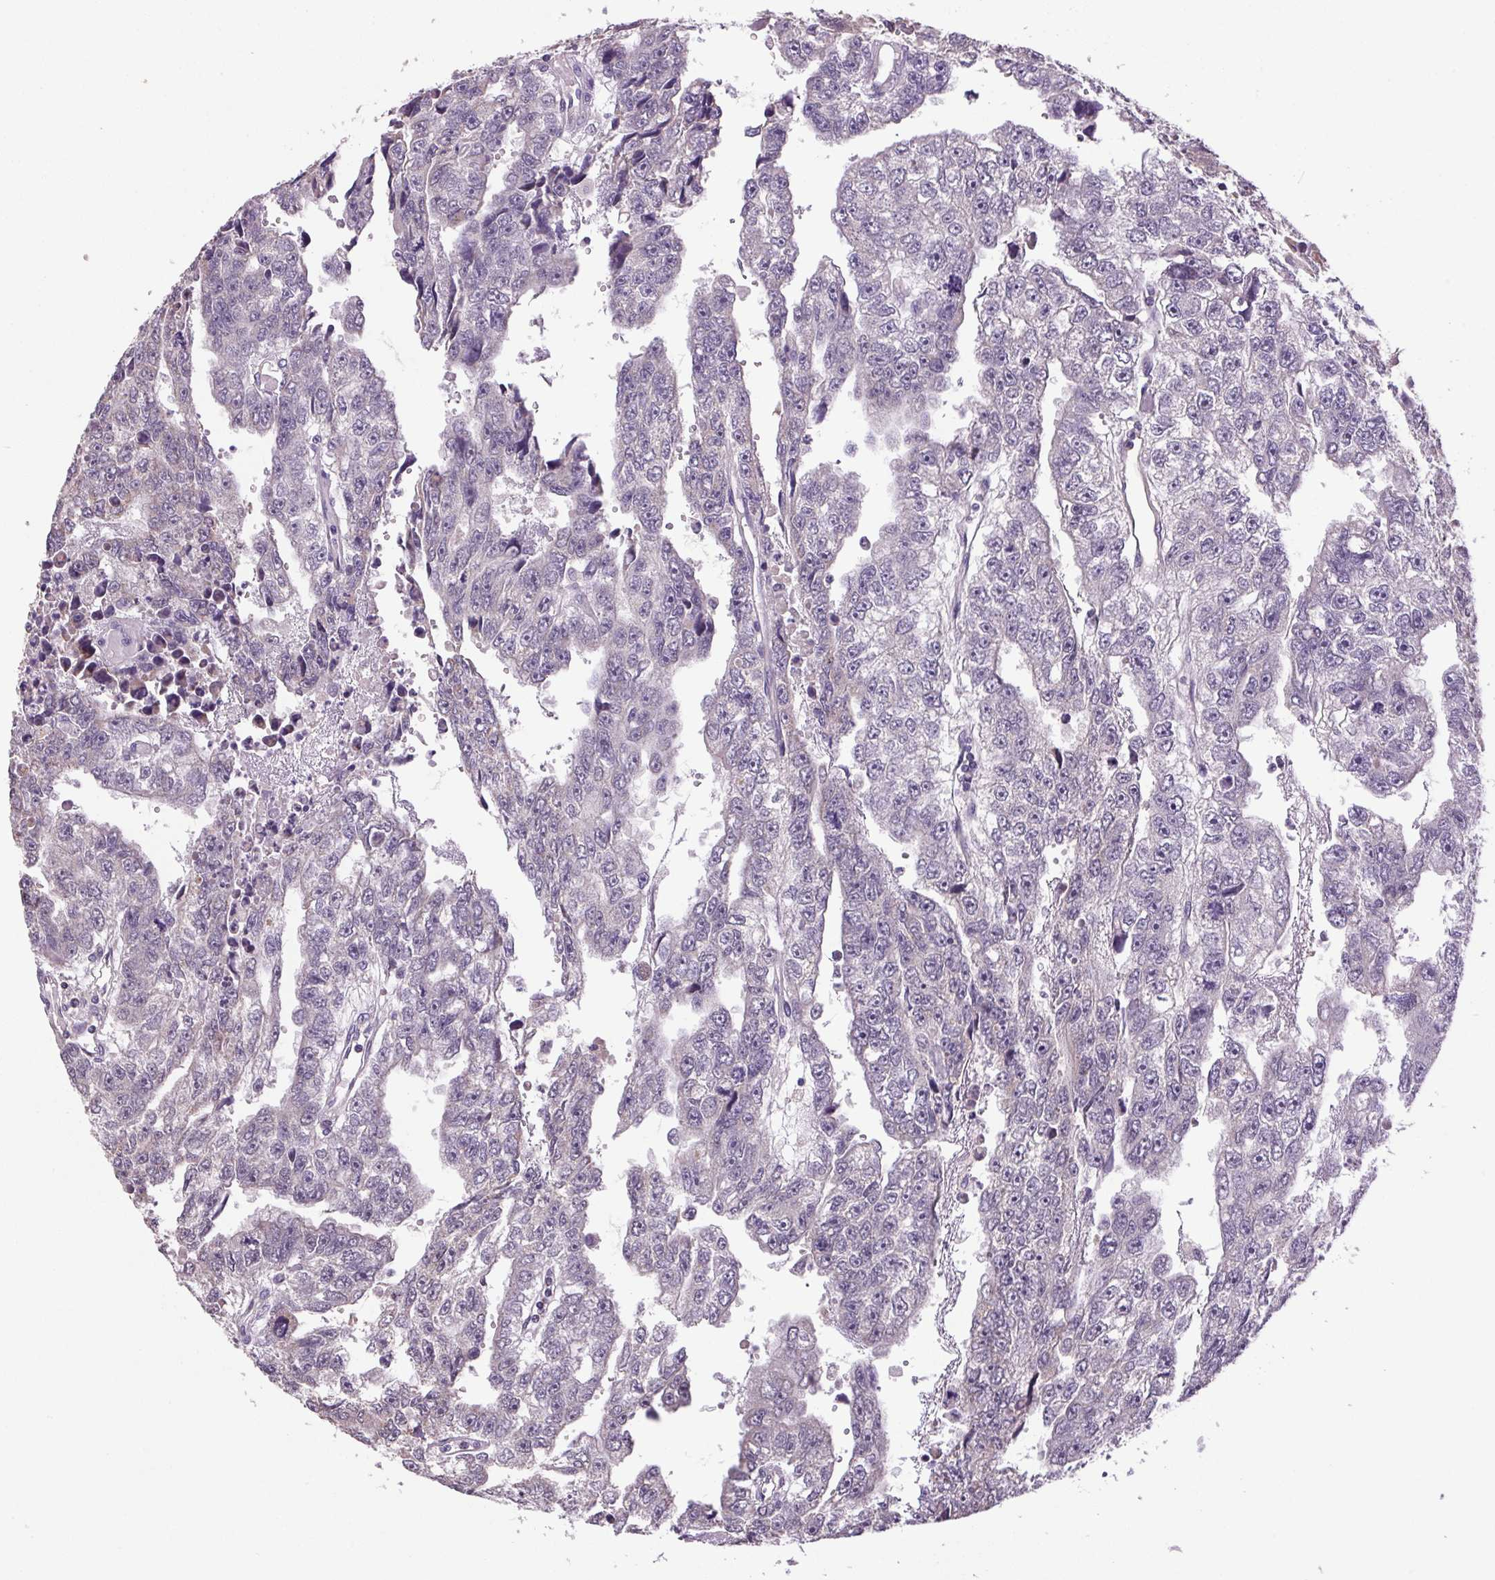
{"staining": {"intensity": "negative", "quantity": "none", "location": "none"}, "tissue": "testis cancer", "cell_type": "Tumor cells", "image_type": "cancer", "snomed": [{"axis": "morphology", "description": "Carcinoma, Embryonal, NOS"}, {"axis": "topography", "description": "Testis"}], "caption": "Human testis cancer stained for a protein using IHC reveals no positivity in tumor cells.", "gene": "SGF29", "patient": {"sex": "male", "age": 20}}